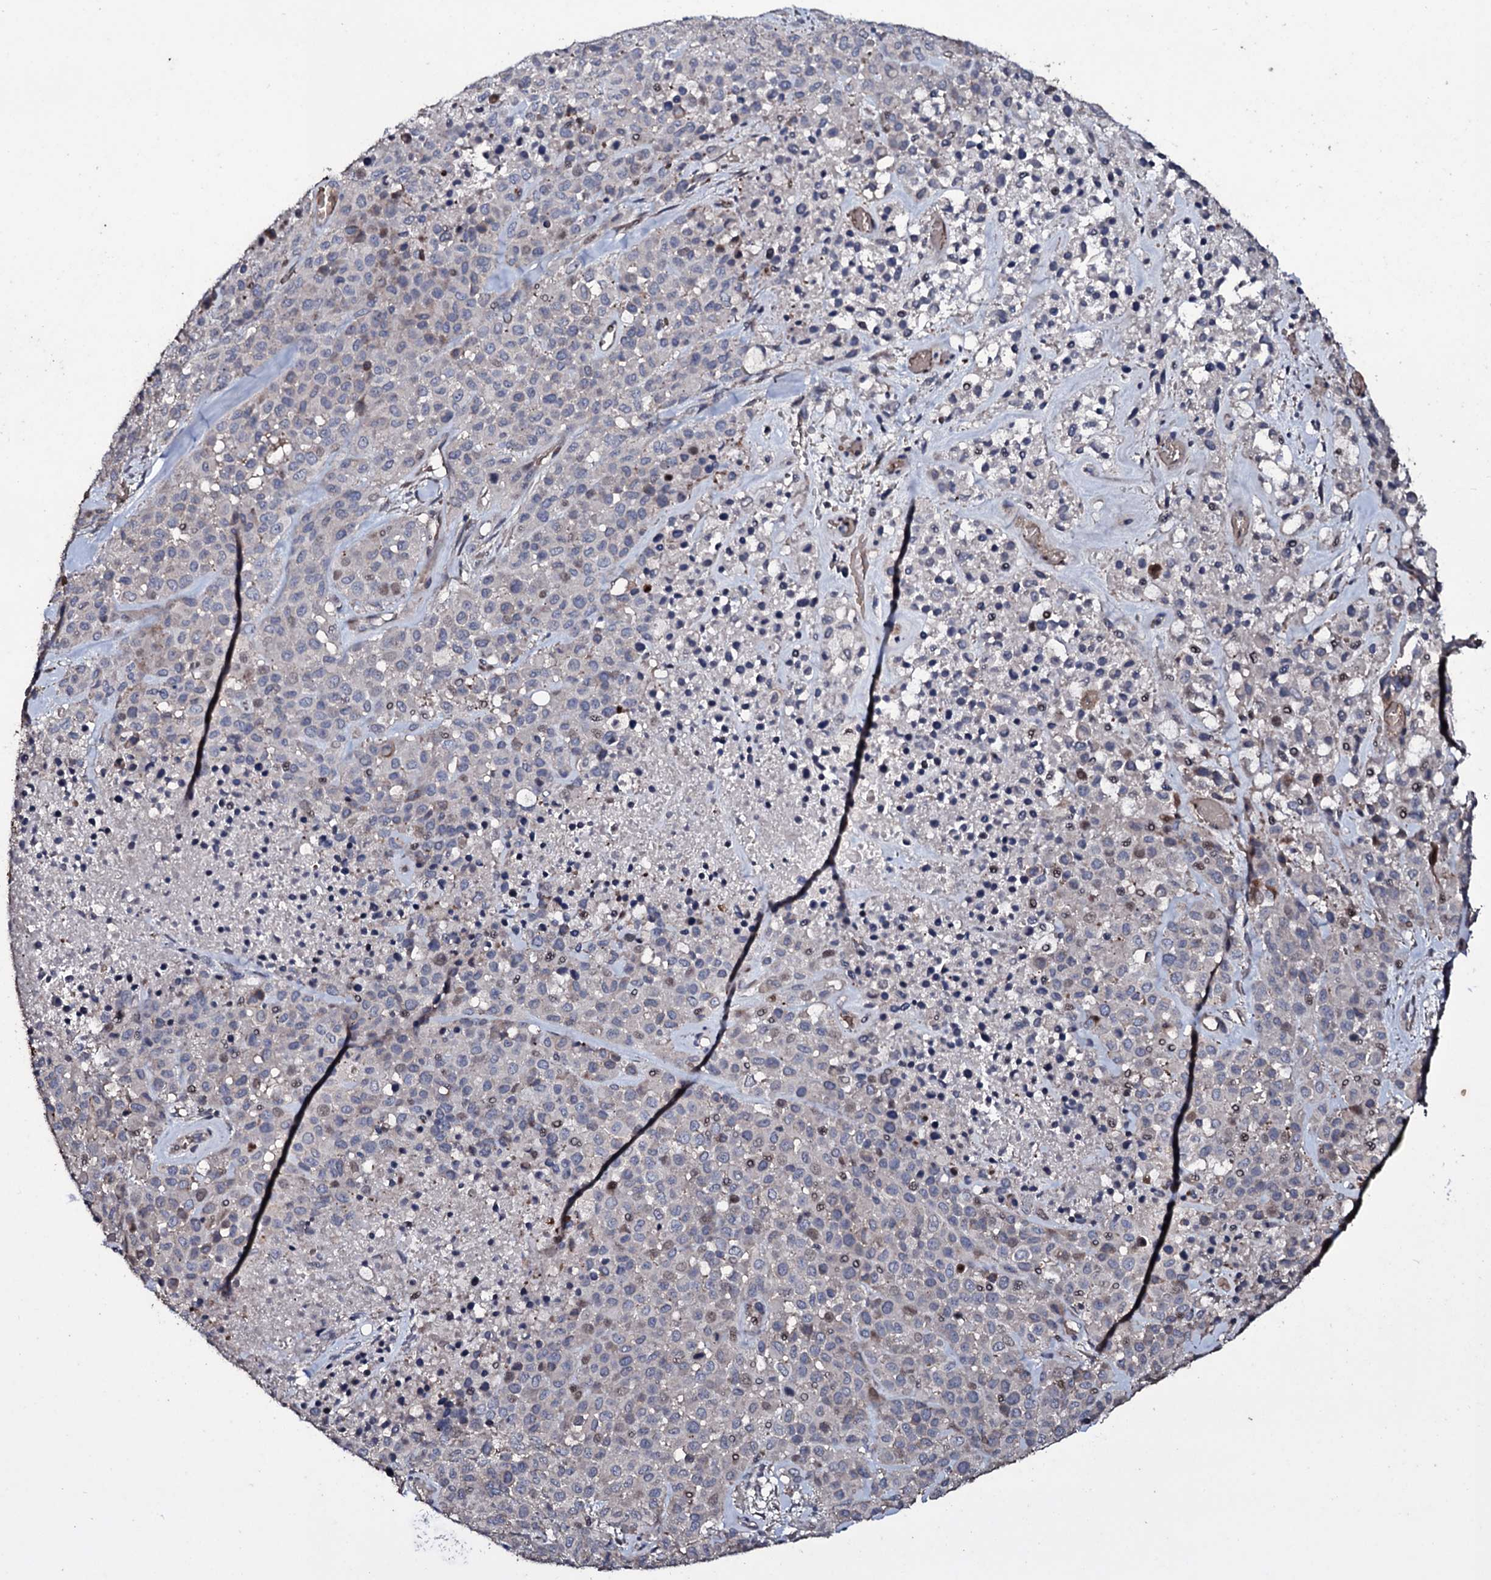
{"staining": {"intensity": "weak", "quantity": "<25%", "location": "cytoplasmic/membranous"}, "tissue": "melanoma", "cell_type": "Tumor cells", "image_type": "cancer", "snomed": [{"axis": "morphology", "description": "Malignant melanoma, Metastatic site"}, {"axis": "topography", "description": "Skin"}], "caption": "The image demonstrates no staining of tumor cells in melanoma. (DAB immunohistochemistry (IHC), high magnification).", "gene": "ZSWIM8", "patient": {"sex": "female", "age": 81}}